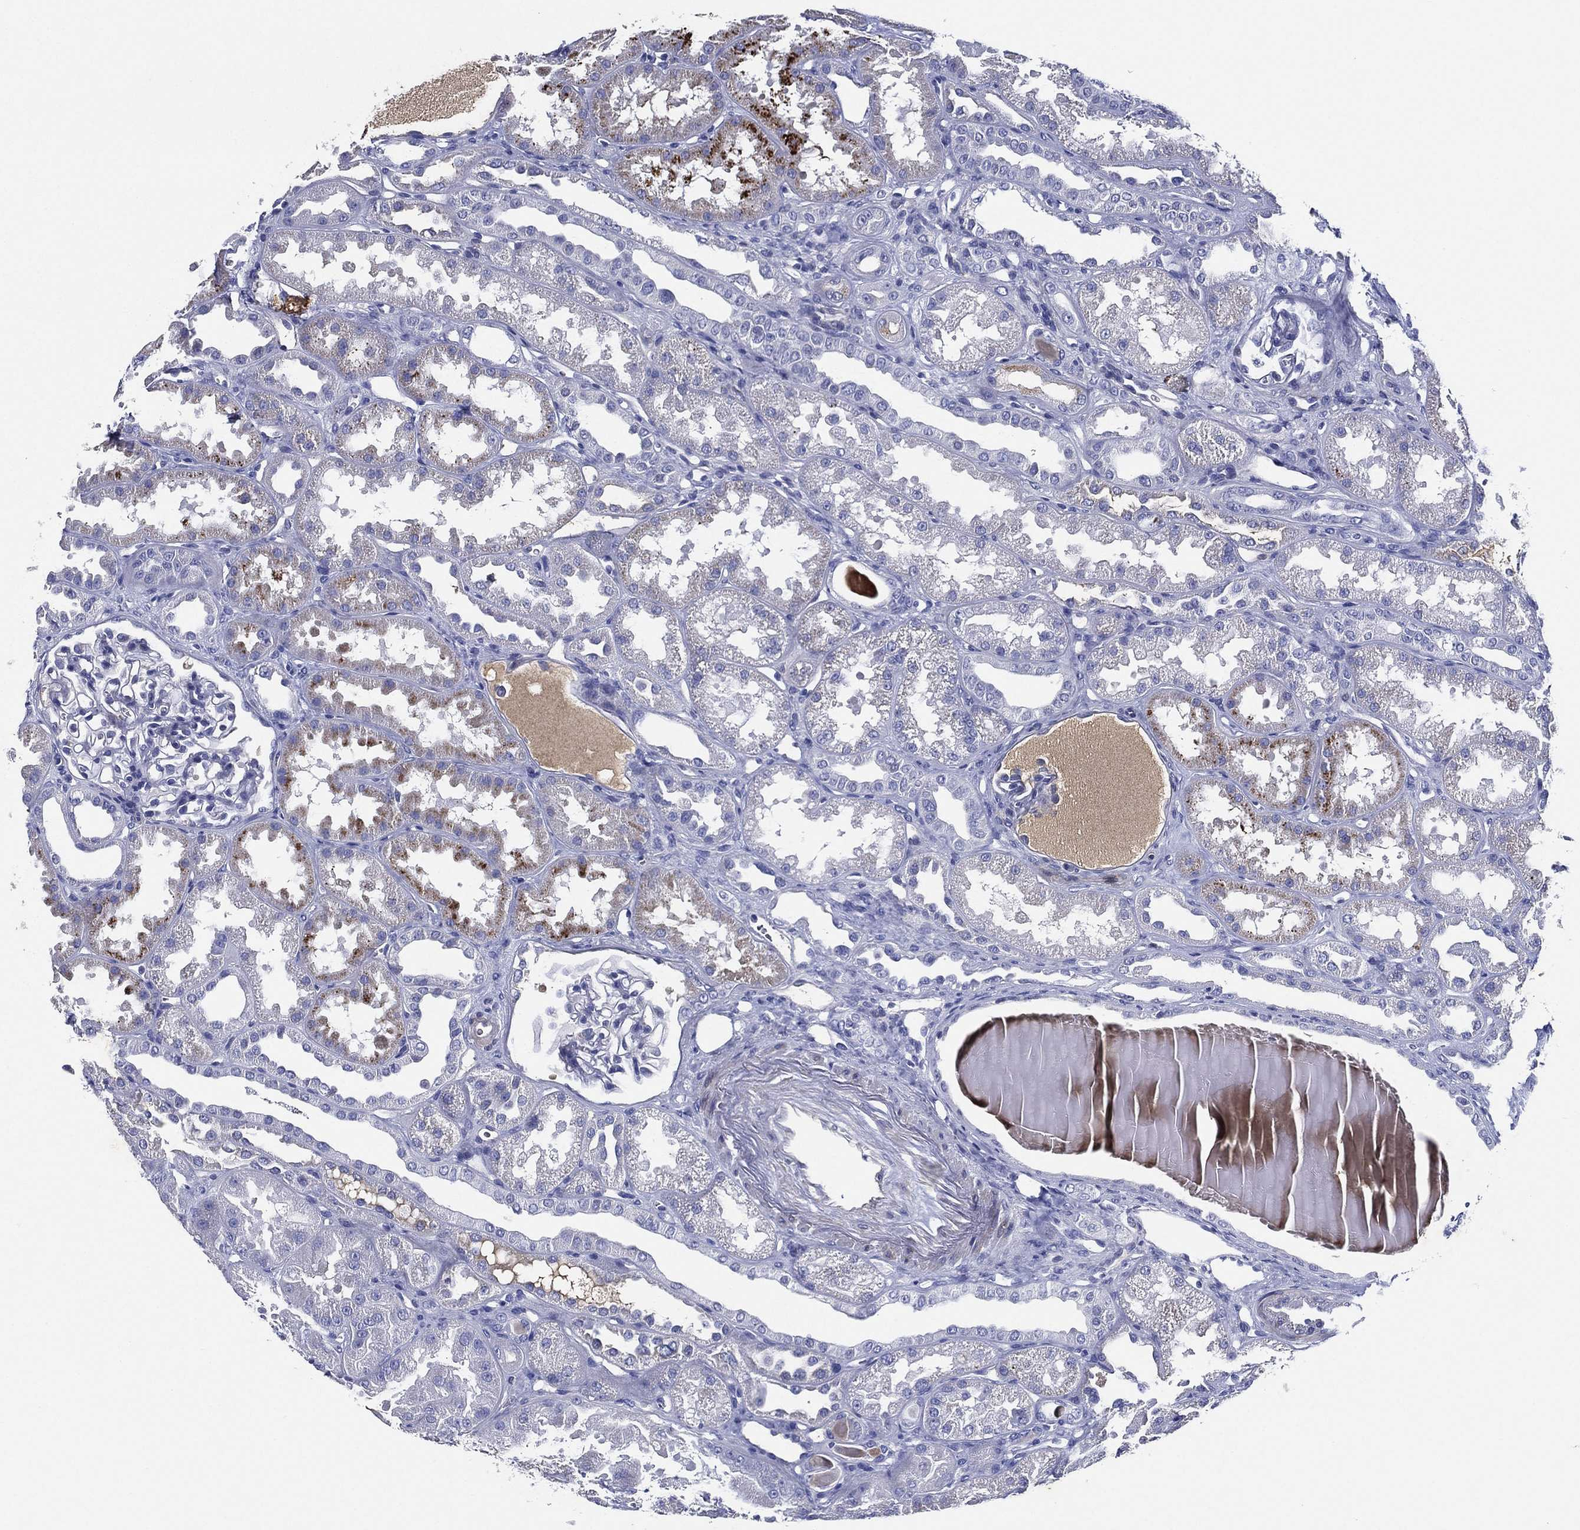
{"staining": {"intensity": "negative", "quantity": "none", "location": "none"}, "tissue": "kidney", "cell_type": "Cells in glomeruli", "image_type": "normal", "snomed": [{"axis": "morphology", "description": "Normal tissue, NOS"}, {"axis": "topography", "description": "Kidney"}], "caption": "Cells in glomeruli are negative for brown protein staining in normal kidney. (Immunohistochemistry, brightfield microscopy, high magnification).", "gene": "TMPRSS11D", "patient": {"sex": "male", "age": 61}}